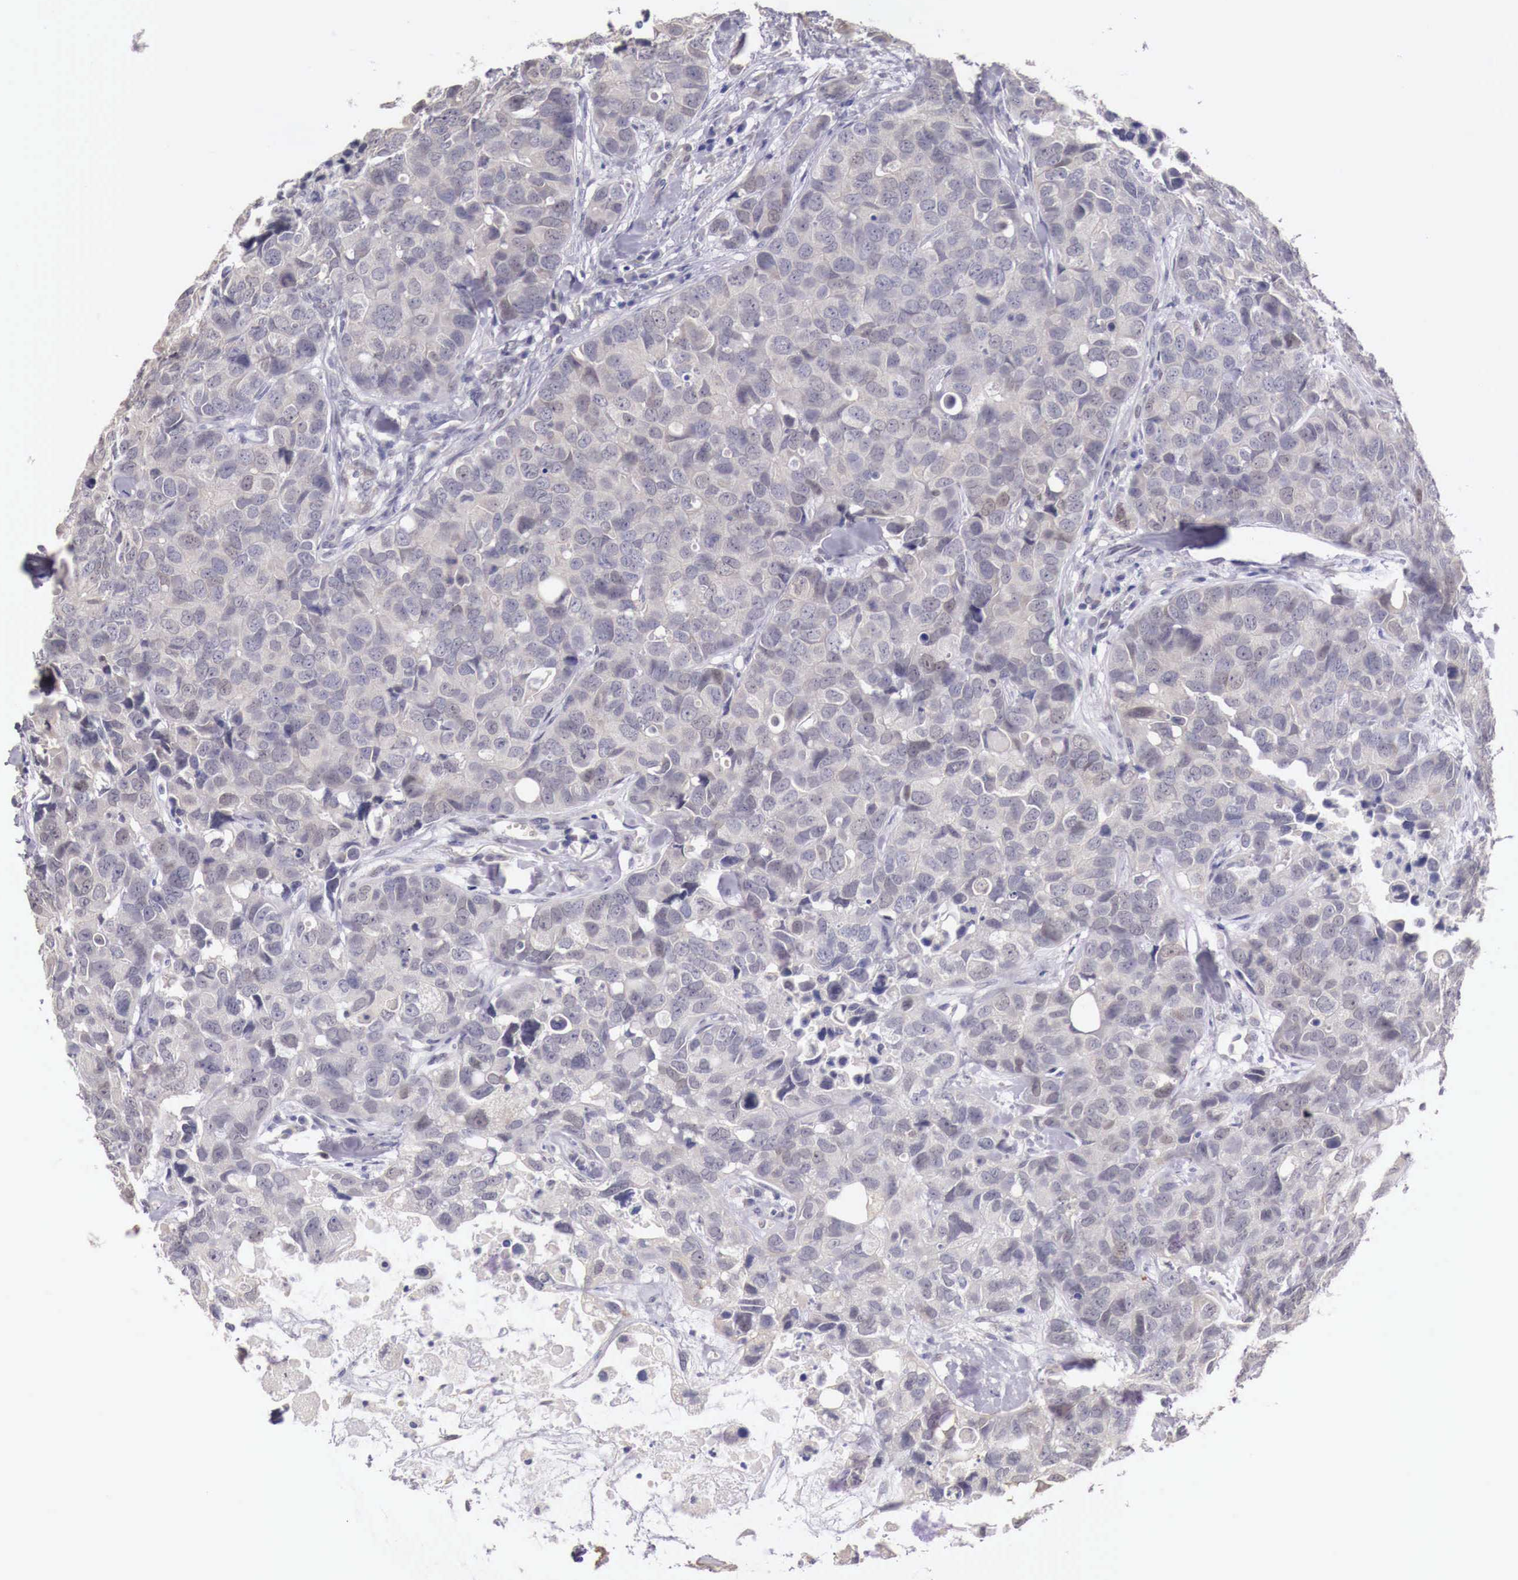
{"staining": {"intensity": "negative", "quantity": "none", "location": "none"}, "tissue": "breast cancer", "cell_type": "Tumor cells", "image_type": "cancer", "snomed": [{"axis": "morphology", "description": "Duct carcinoma"}, {"axis": "topography", "description": "Breast"}], "caption": "Immunohistochemistry (IHC) histopathology image of human infiltrating ductal carcinoma (breast) stained for a protein (brown), which demonstrates no expression in tumor cells.", "gene": "ENOX2", "patient": {"sex": "female", "age": 91}}